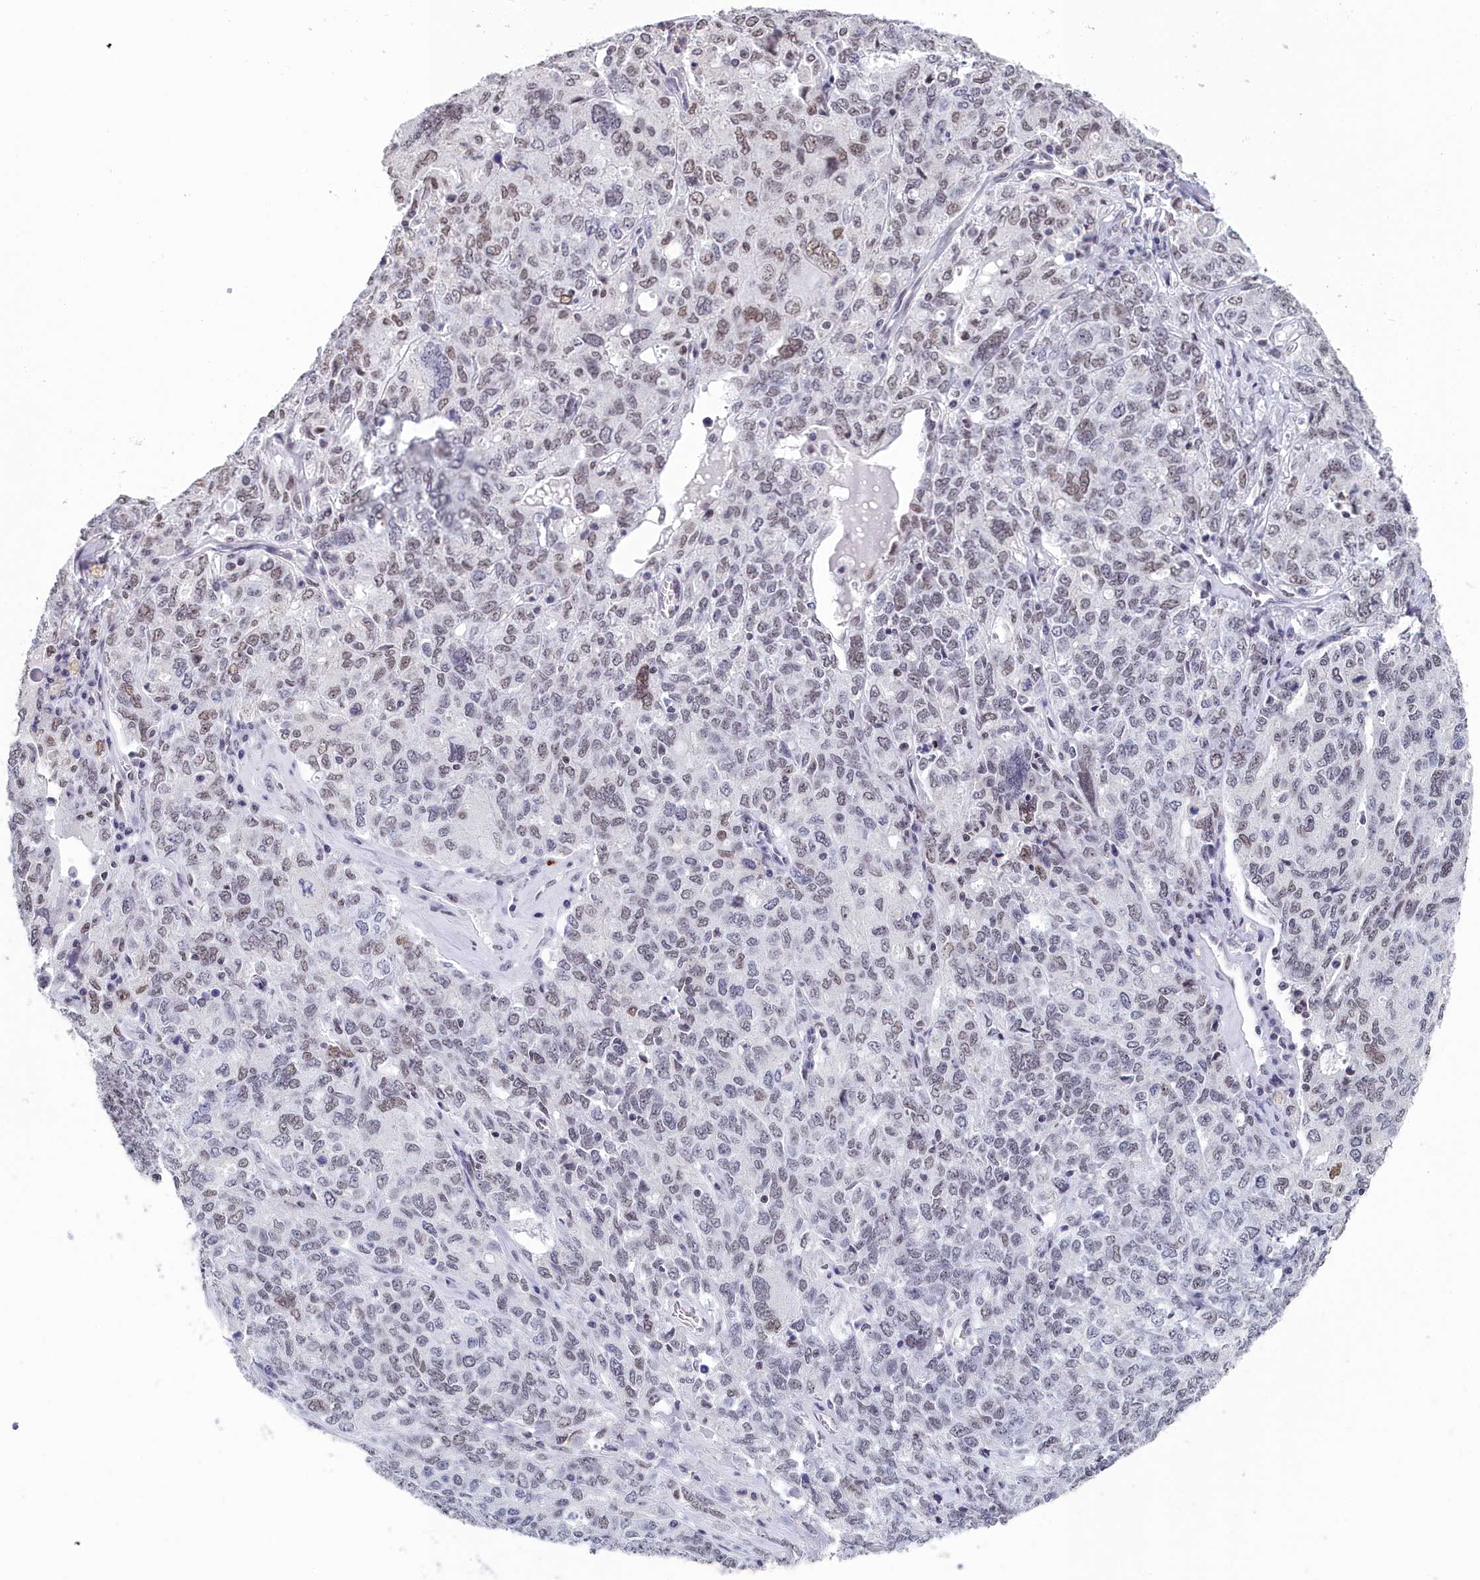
{"staining": {"intensity": "weak", "quantity": "25%-75%", "location": "nuclear"}, "tissue": "ovarian cancer", "cell_type": "Tumor cells", "image_type": "cancer", "snomed": [{"axis": "morphology", "description": "Carcinoma, endometroid"}, {"axis": "topography", "description": "Ovary"}], "caption": "Brown immunohistochemical staining in human endometroid carcinoma (ovarian) demonstrates weak nuclear staining in approximately 25%-75% of tumor cells.", "gene": "CCDC97", "patient": {"sex": "female", "age": 62}}